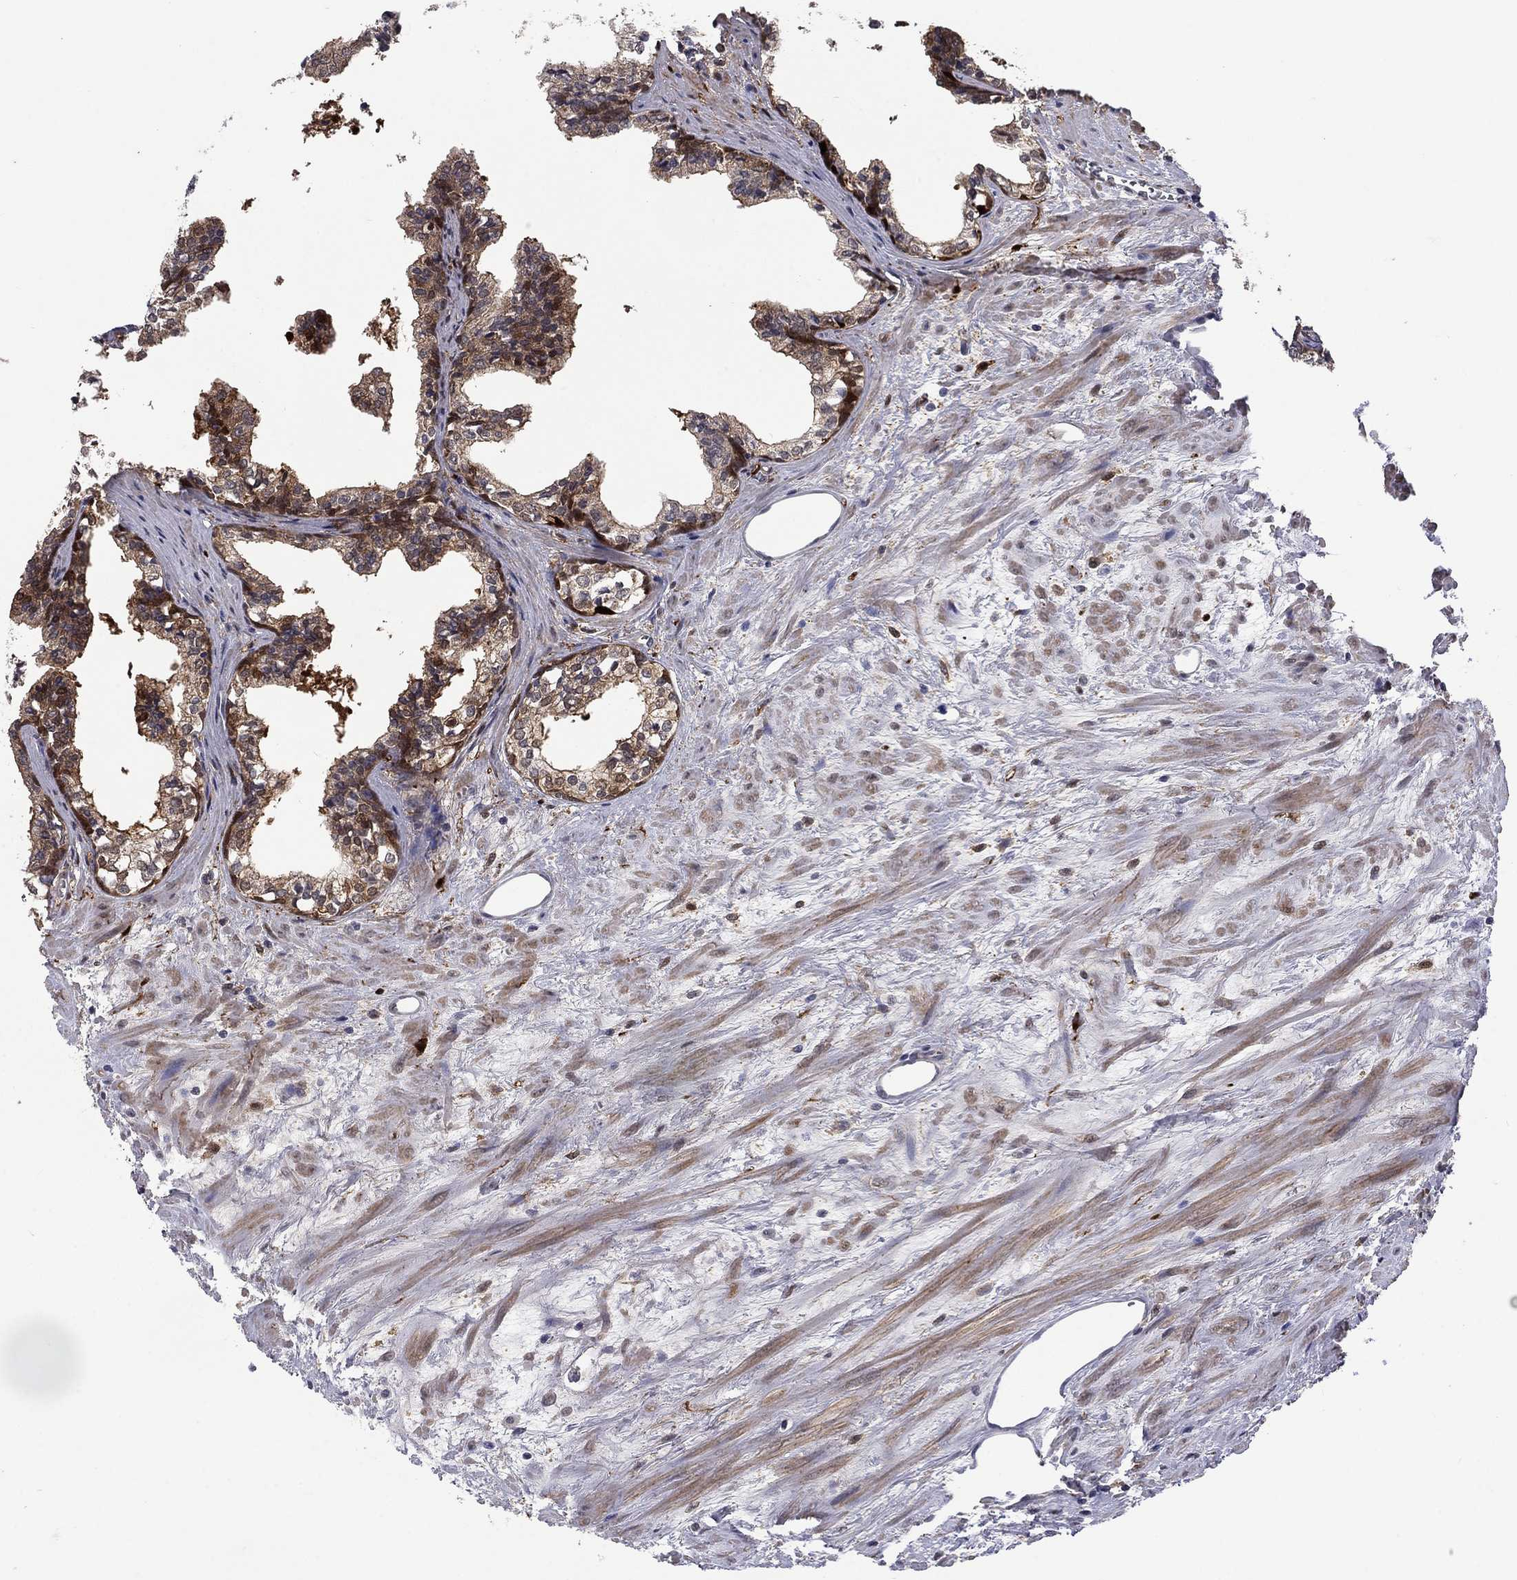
{"staining": {"intensity": "strong", "quantity": "25%-75%", "location": "cytoplasmic/membranous,nuclear"}, "tissue": "prostate cancer", "cell_type": "Tumor cells", "image_type": "cancer", "snomed": [{"axis": "morphology", "description": "Adenocarcinoma, NOS"}, {"axis": "topography", "description": "Prostate and seminal vesicle, NOS"}], "caption": "There is high levels of strong cytoplasmic/membranous and nuclear expression in tumor cells of prostate cancer (adenocarcinoma), as demonstrated by immunohistochemical staining (brown color).", "gene": "CBR1", "patient": {"sex": "male", "age": 63}}